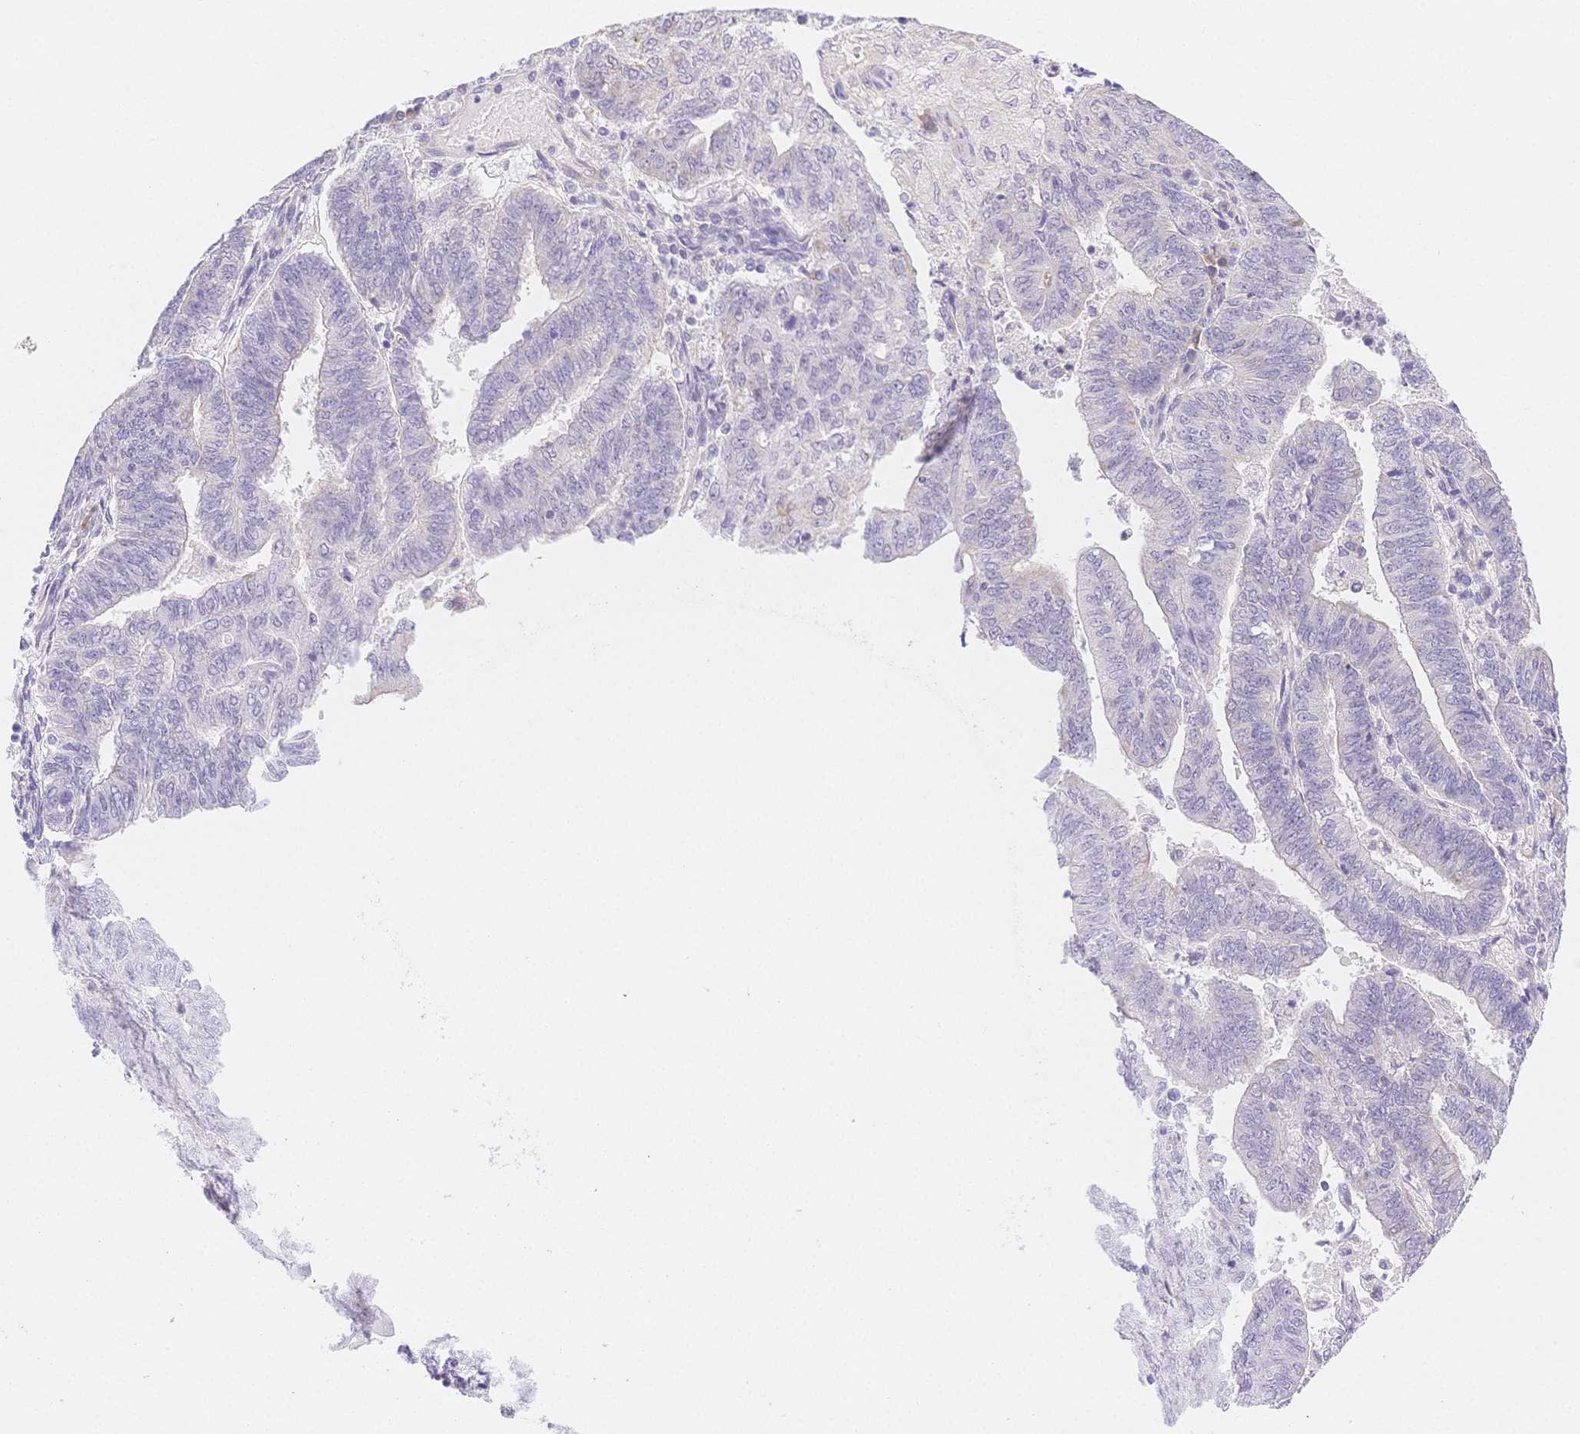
{"staining": {"intensity": "weak", "quantity": "<25%", "location": "cytoplasmic/membranous"}, "tissue": "endometrial cancer", "cell_type": "Tumor cells", "image_type": "cancer", "snomed": [{"axis": "morphology", "description": "Adenocarcinoma, NOS"}, {"axis": "topography", "description": "Endometrium"}], "caption": "DAB immunohistochemical staining of human endometrial cancer reveals no significant positivity in tumor cells.", "gene": "CSN1S1", "patient": {"sex": "female", "age": 82}}